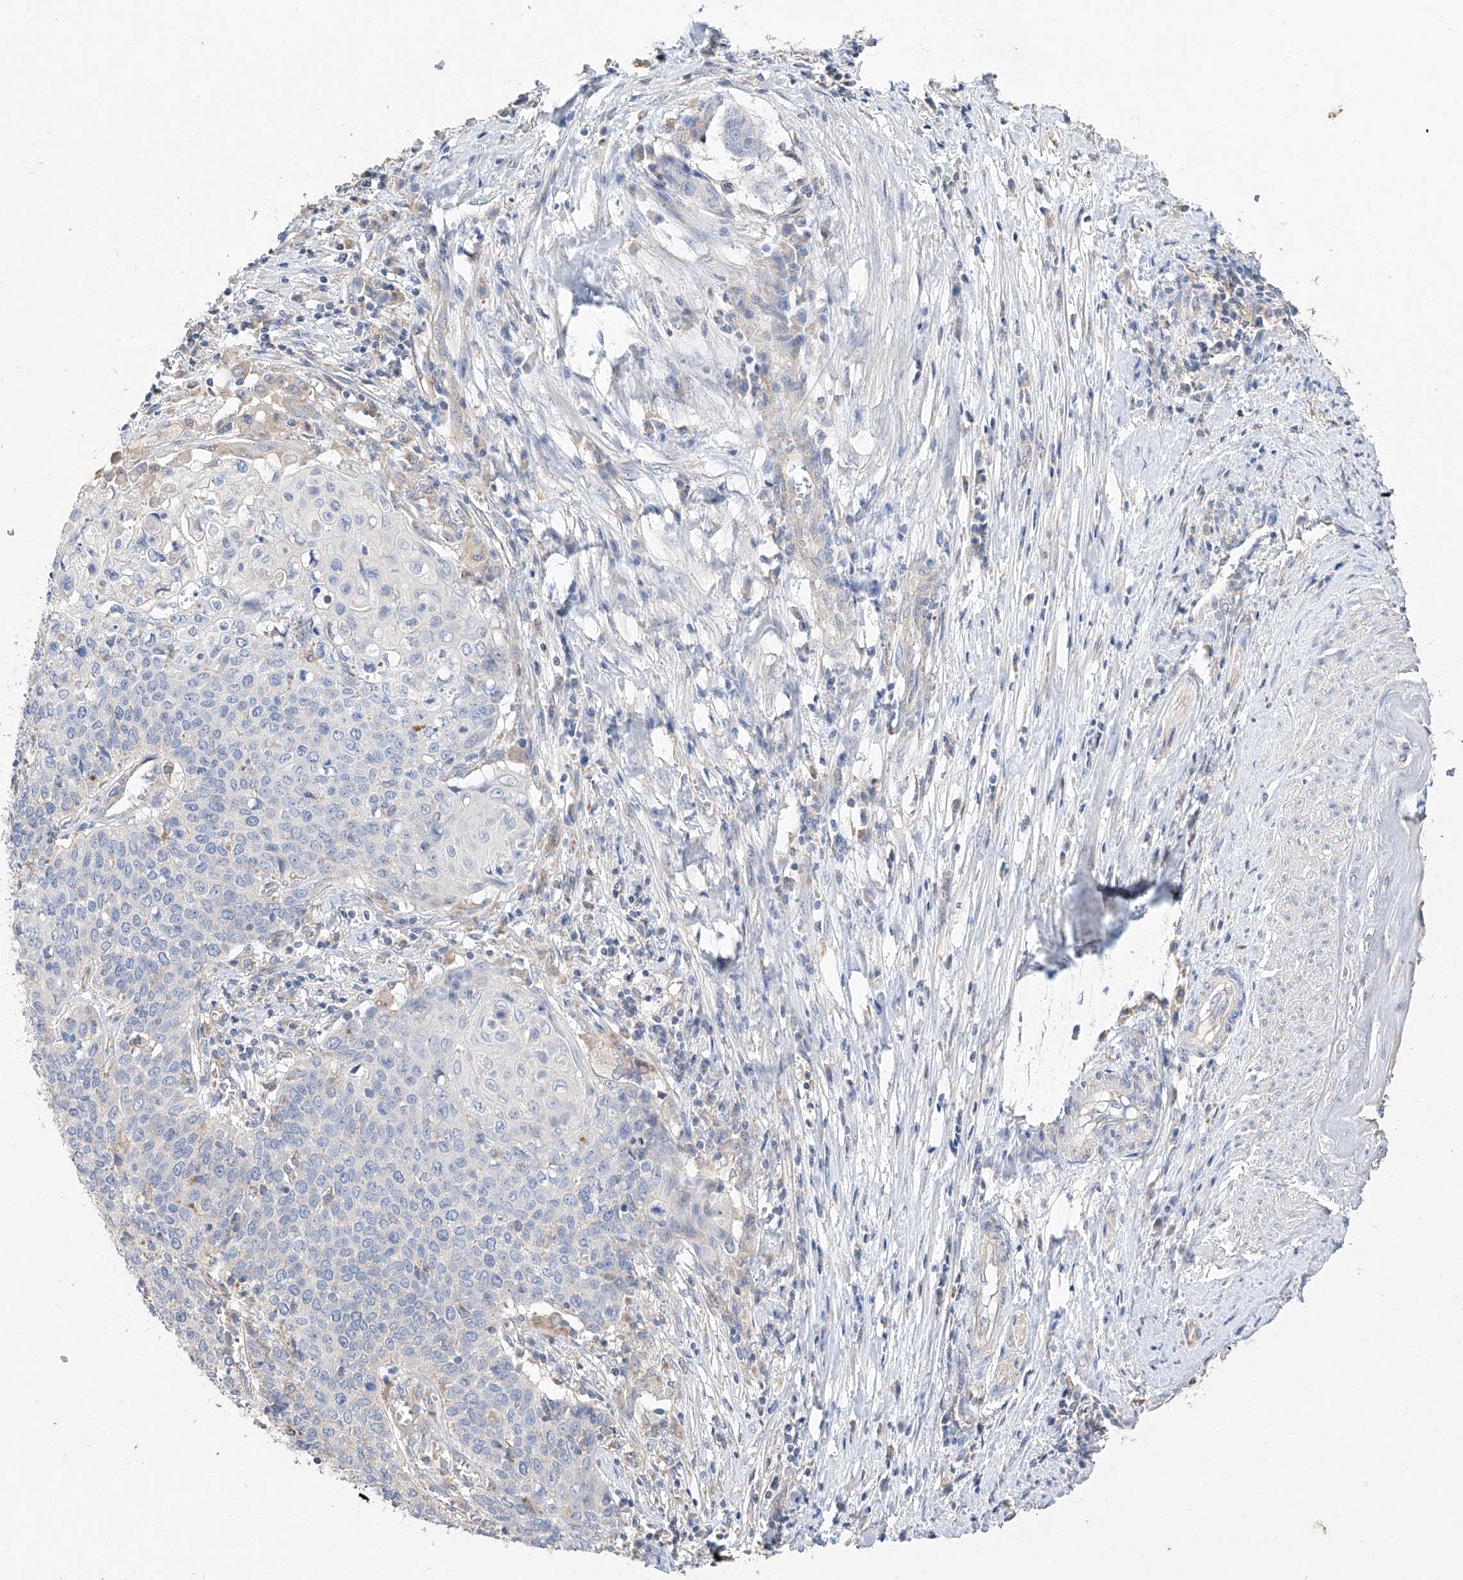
{"staining": {"intensity": "negative", "quantity": "none", "location": "none"}, "tissue": "cervical cancer", "cell_type": "Tumor cells", "image_type": "cancer", "snomed": [{"axis": "morphology", "description": "Squamous cell carcinoma, NOS"}, {"axis": "topography", "description": "Cervix"}], "caption": "Immunohistochemistry (IHC) image of neoplastic tissue: cervical cancer stained with DAB (3,3'-diaminobenzidine) shows no significant protein positivity in tumor cells. (IHC, brightfield microscopy, high magnification).", "gene": "AMD1", "patient": {"sex": "female", "age": 39}}